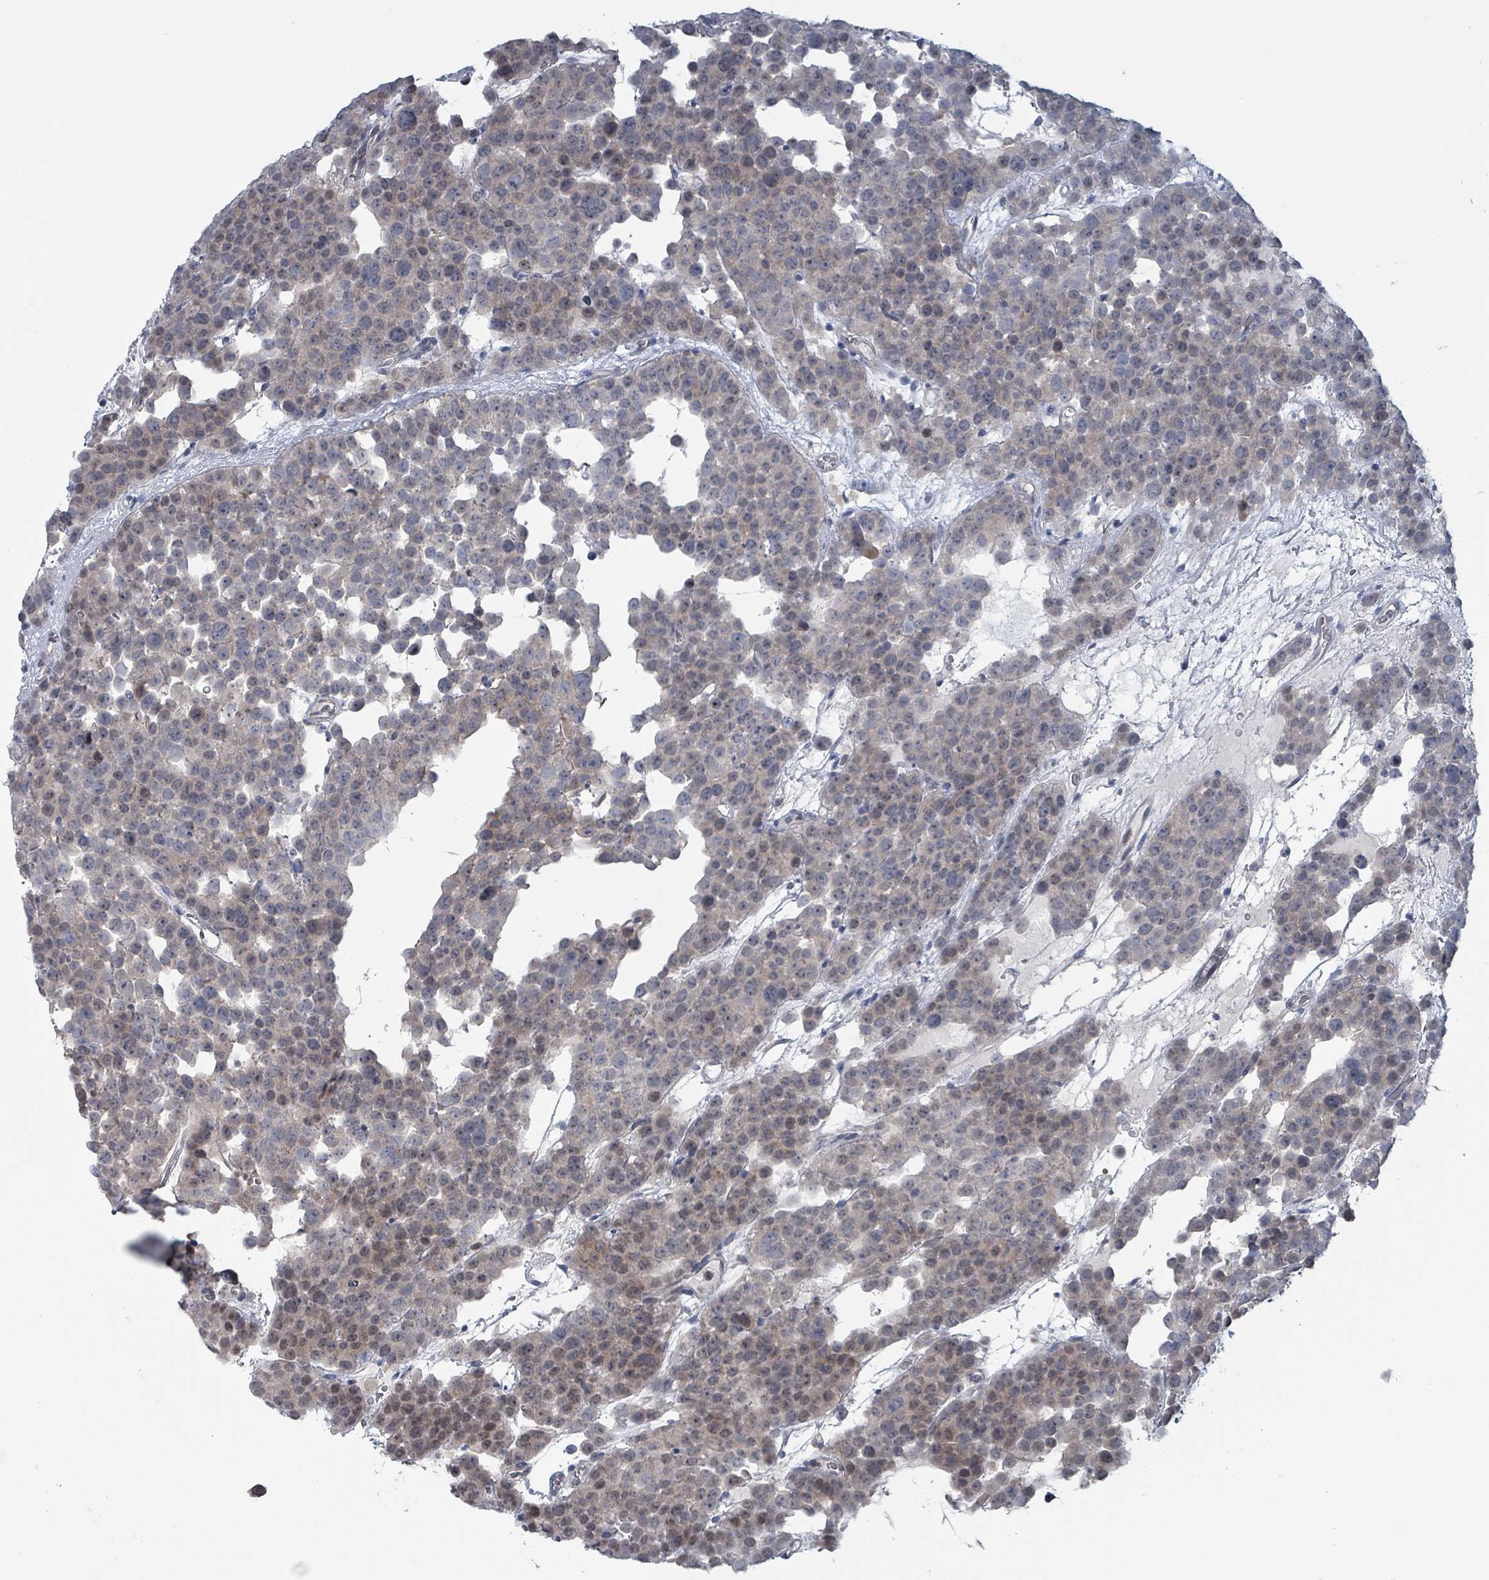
{"staining": {"intensity": "weak", "quantity": "25%-75%", "location": "nuclear"}, "tissue": "testis cancer", "cell_type": "Tumor cells", "image_type": "cancer", "snomed": [{"axis": "morphology", "description": "Seminoma, NOS"}, {"axis": "topography", "description": "Testis"}], "caption": "Immunohistochemical staining of testis cancer (seminoma) shows weak nuclear protein positivity in about 25%-75% of tumor cells.", "gene": "BIVM", "patient": {"sex": "male", "age": 71}}